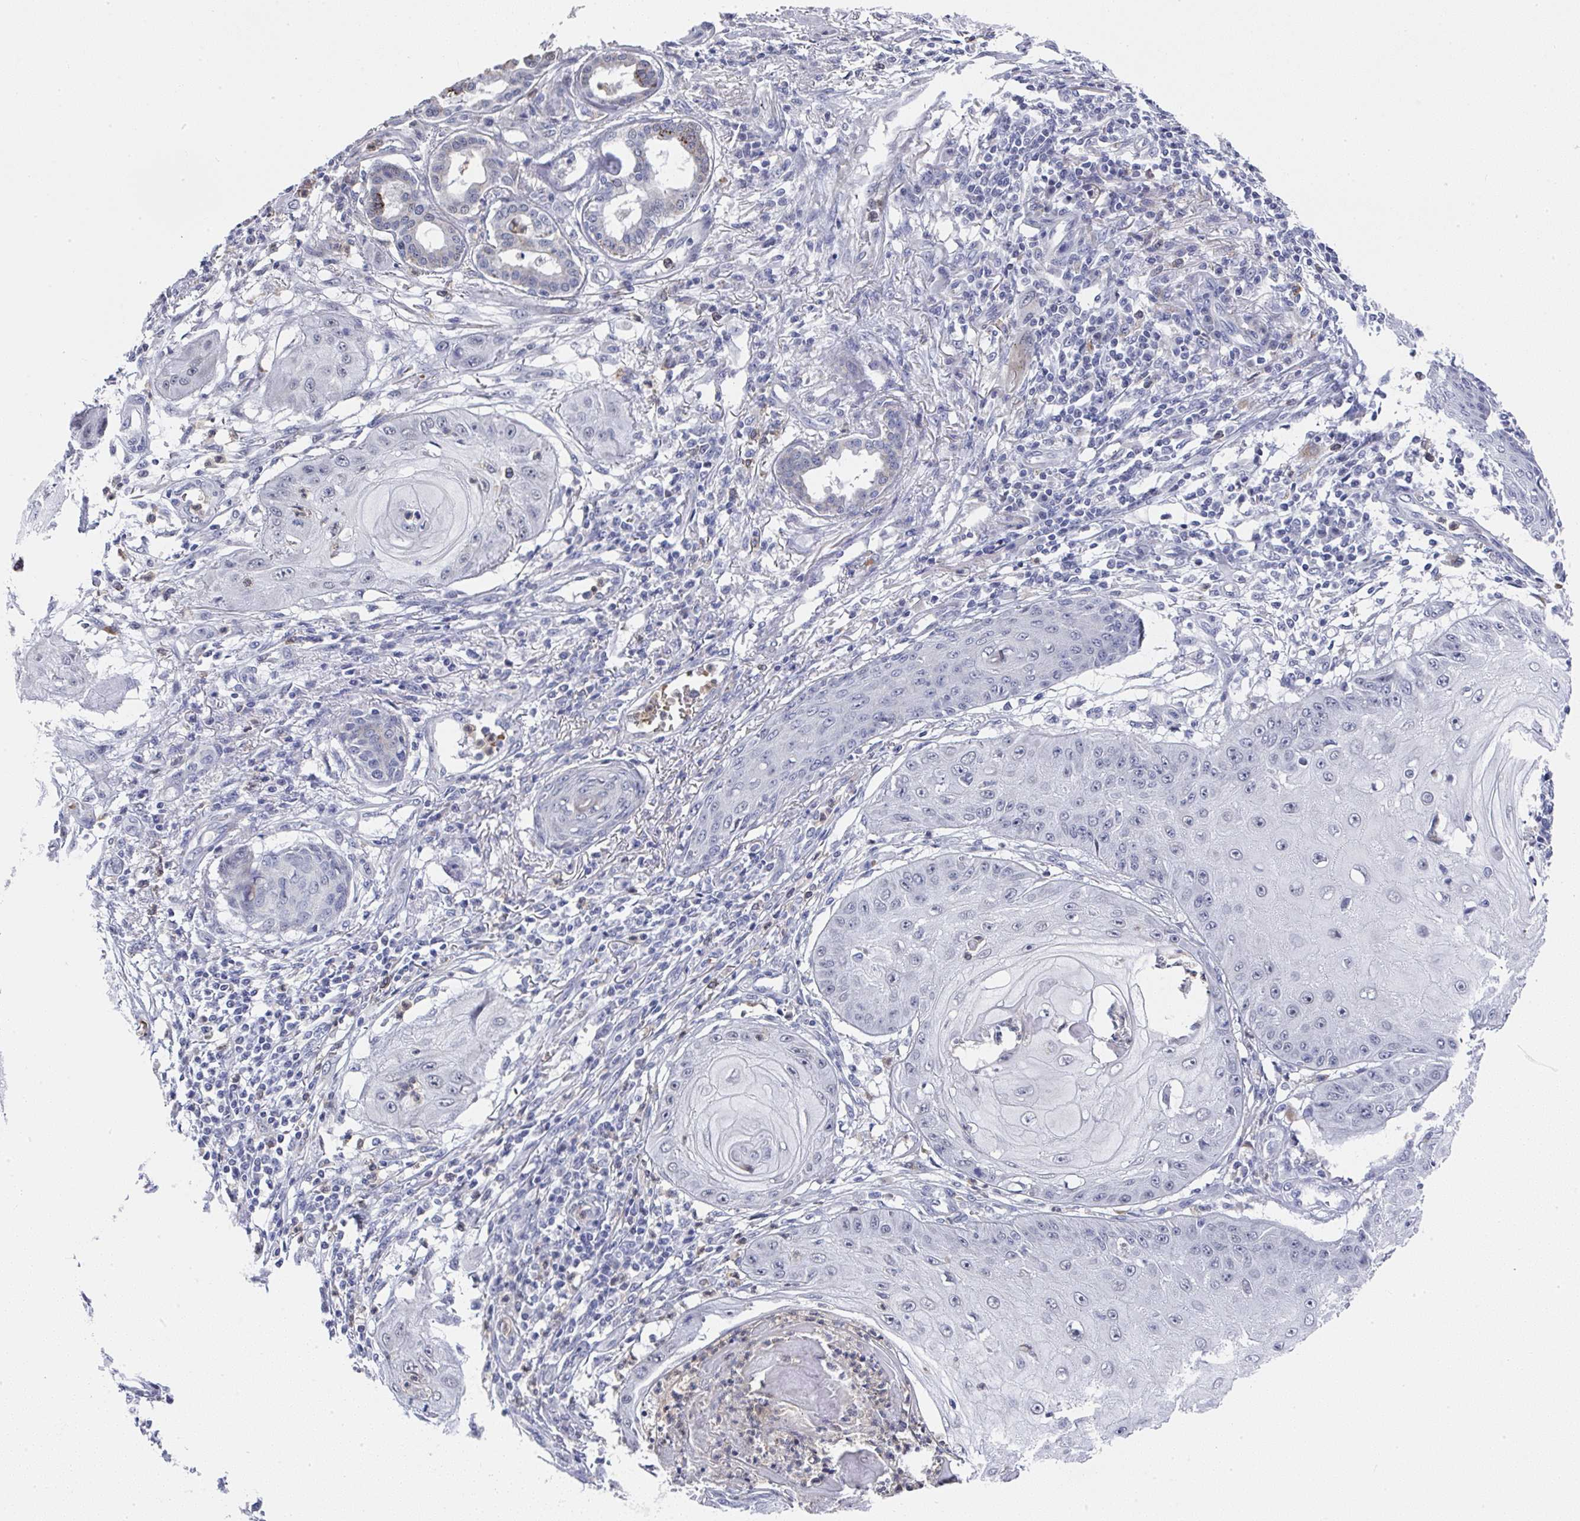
{"staining": {"intensity": "weak", "quantity": "<25%", "location": "nuclear"}, "tissue": "skin cancer", "cell_type": "Tumor cells", "image_type": "cancer", "snomed": [{"axis": "morphology", "description": "Squamous cell carcinoma, NOS"}, {"axis": "topography", "description": "Skin"}], "caption": "This is an immunohistochemistry photomicrograph of human skin cancer (squamous cell carcinoma). There is no expression in tumor cells.", "gene": "NCF1", "patient": {"sex": "male", "age": 70}}